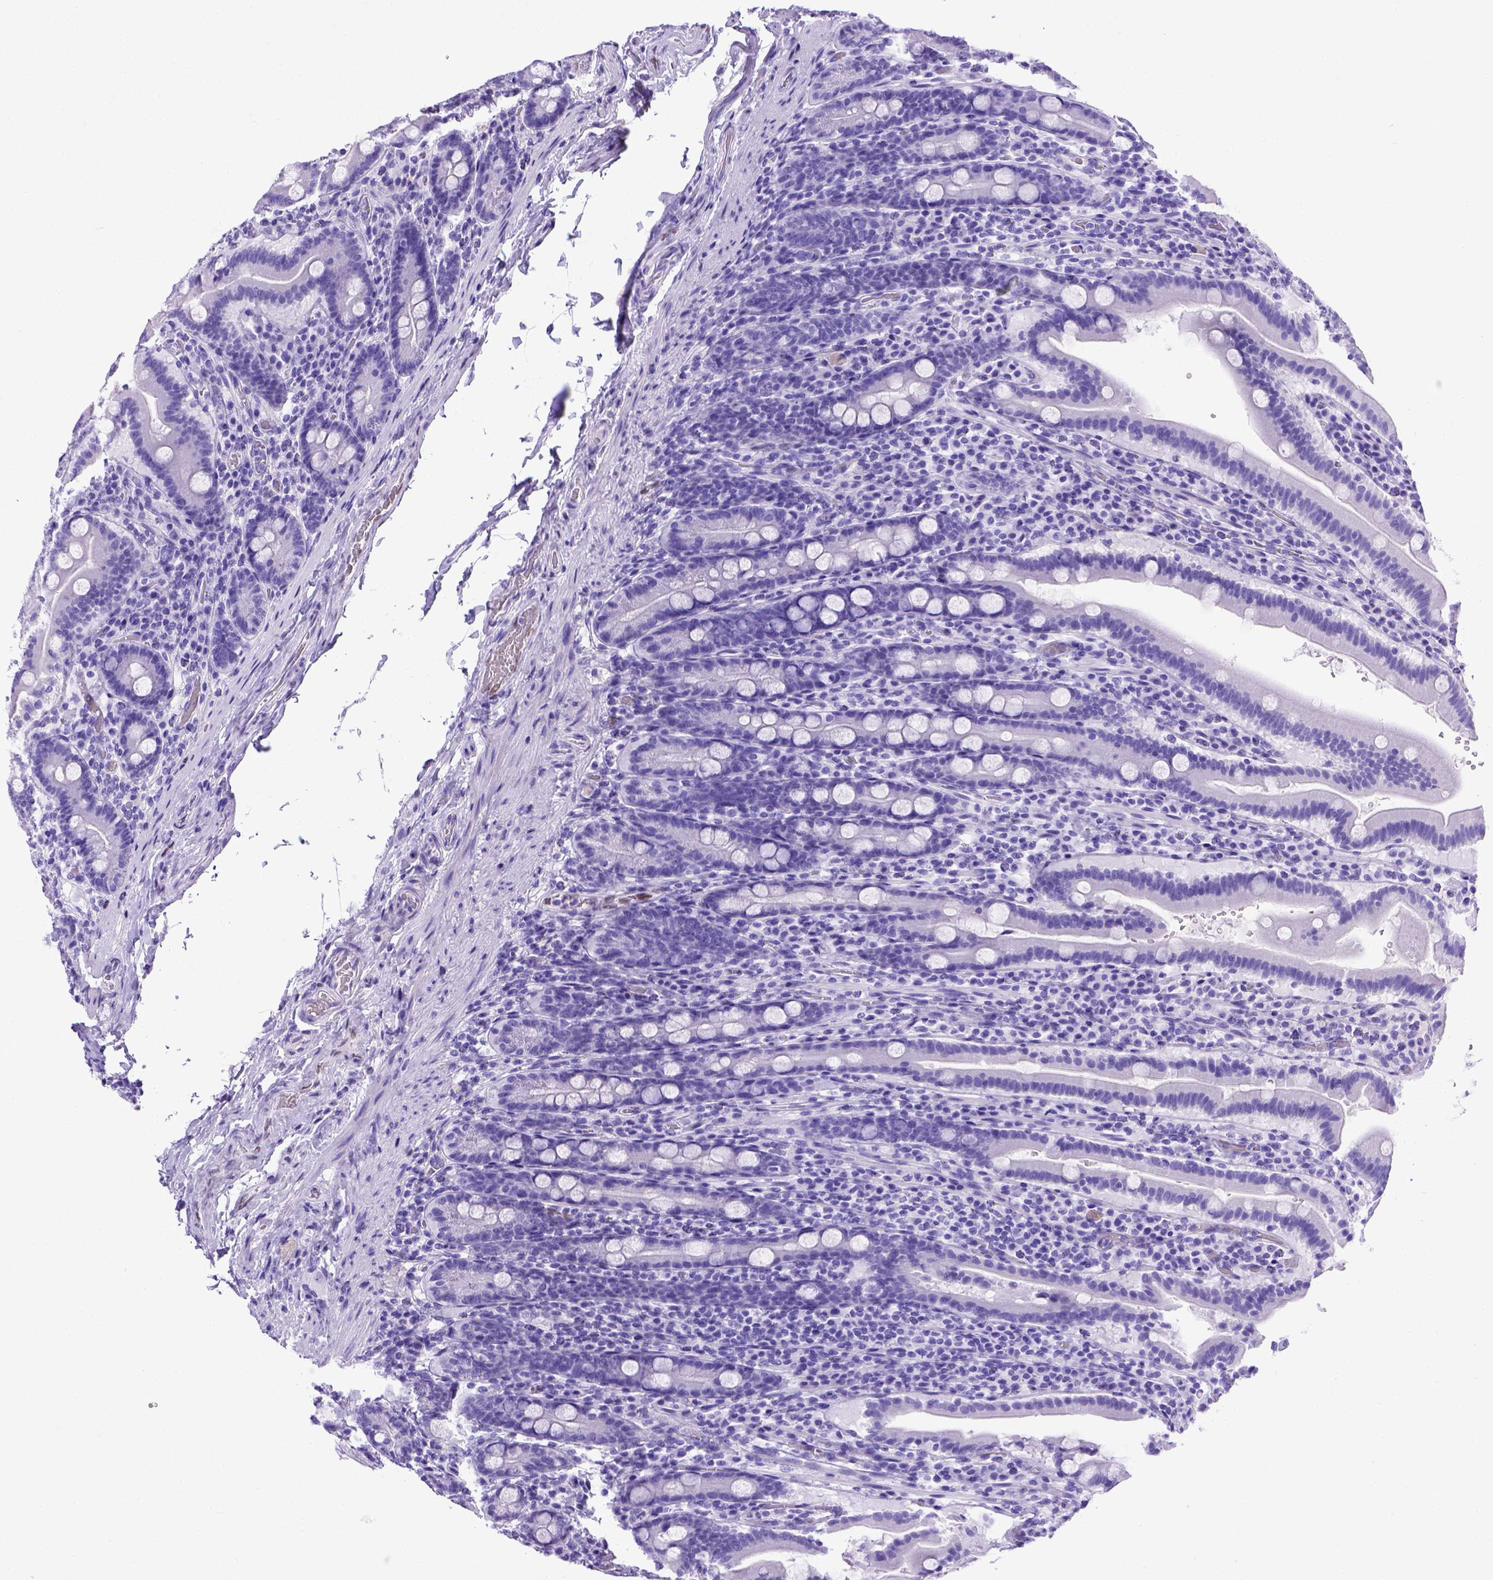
{"staining": {"intensity": "negative", "quantity": "none", "location": "none"}, "tissue": "small intestine", "cell_type": "Glandular cells", "image_type": "normal", "snomed": [{"axis": "morphology", "description": "Normal tissue, NOS"}, {"axis": "topography", "description": "Small intestine"}], "caption": "Immunohistochemical staining of unremarkable small intestine shows no significant positivity in glandular cells.", "gene": "MEOX2", "patient": {"sex": "male", "age": 26}}